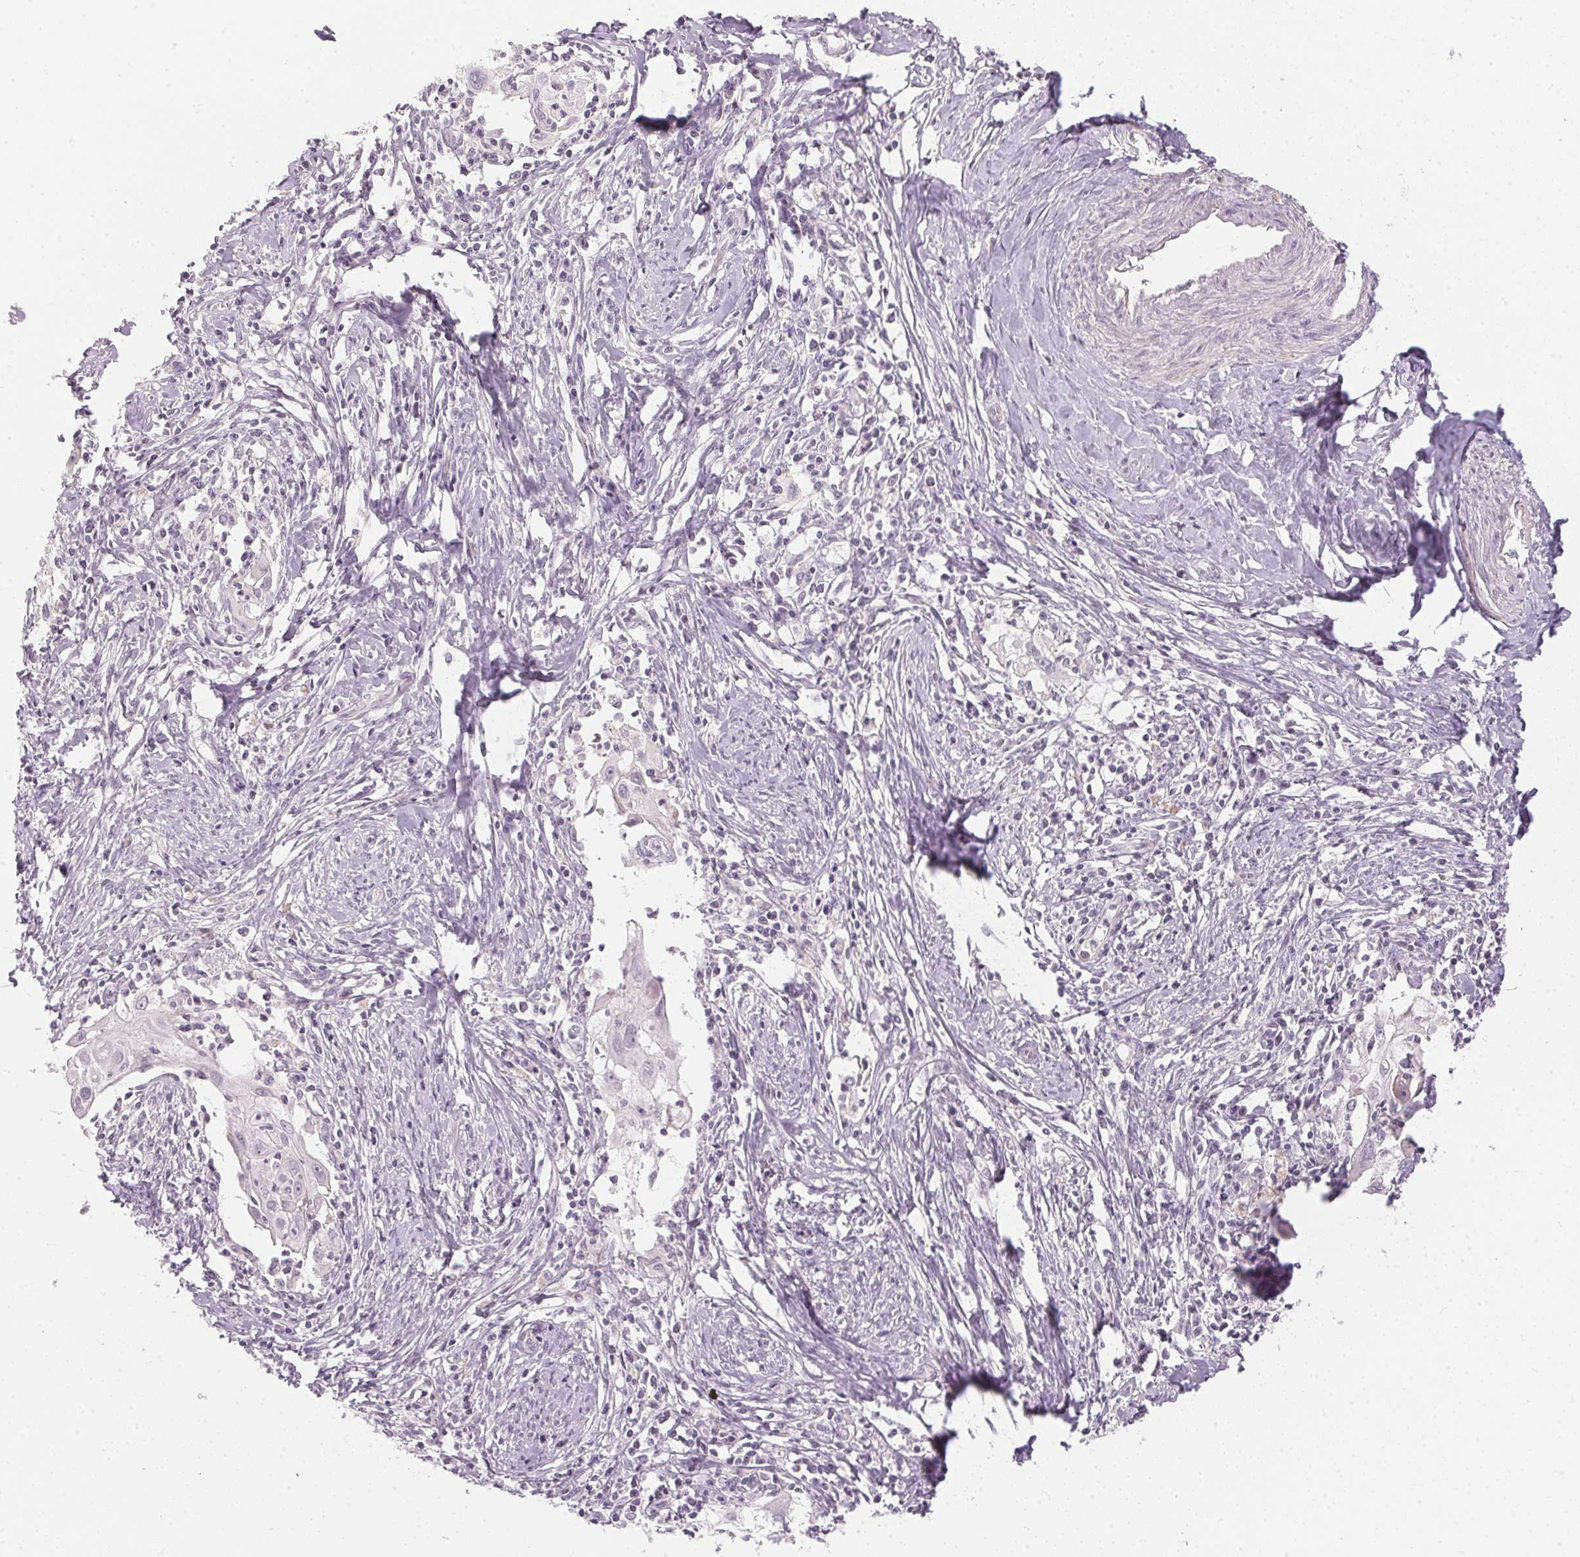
{"staining": {"intensity": "negative", "quantity": "none", "location": "none"}, "tissue": "cervical cancer", "cell_type": "Tumor cells", "image_type": "cancer", "snomed": [{"axis": "morphology", "description": "Squamous cell carcinoma, NOS"}, {"axis": "topography", "description": "Cervix"}], "caption": "Tumor cells are negative for brown protein staining in cervical cancer (squamous cell carcinoma).", "gene": "GDAP1L1", "patient": {"sex": "female", "age": 30}}